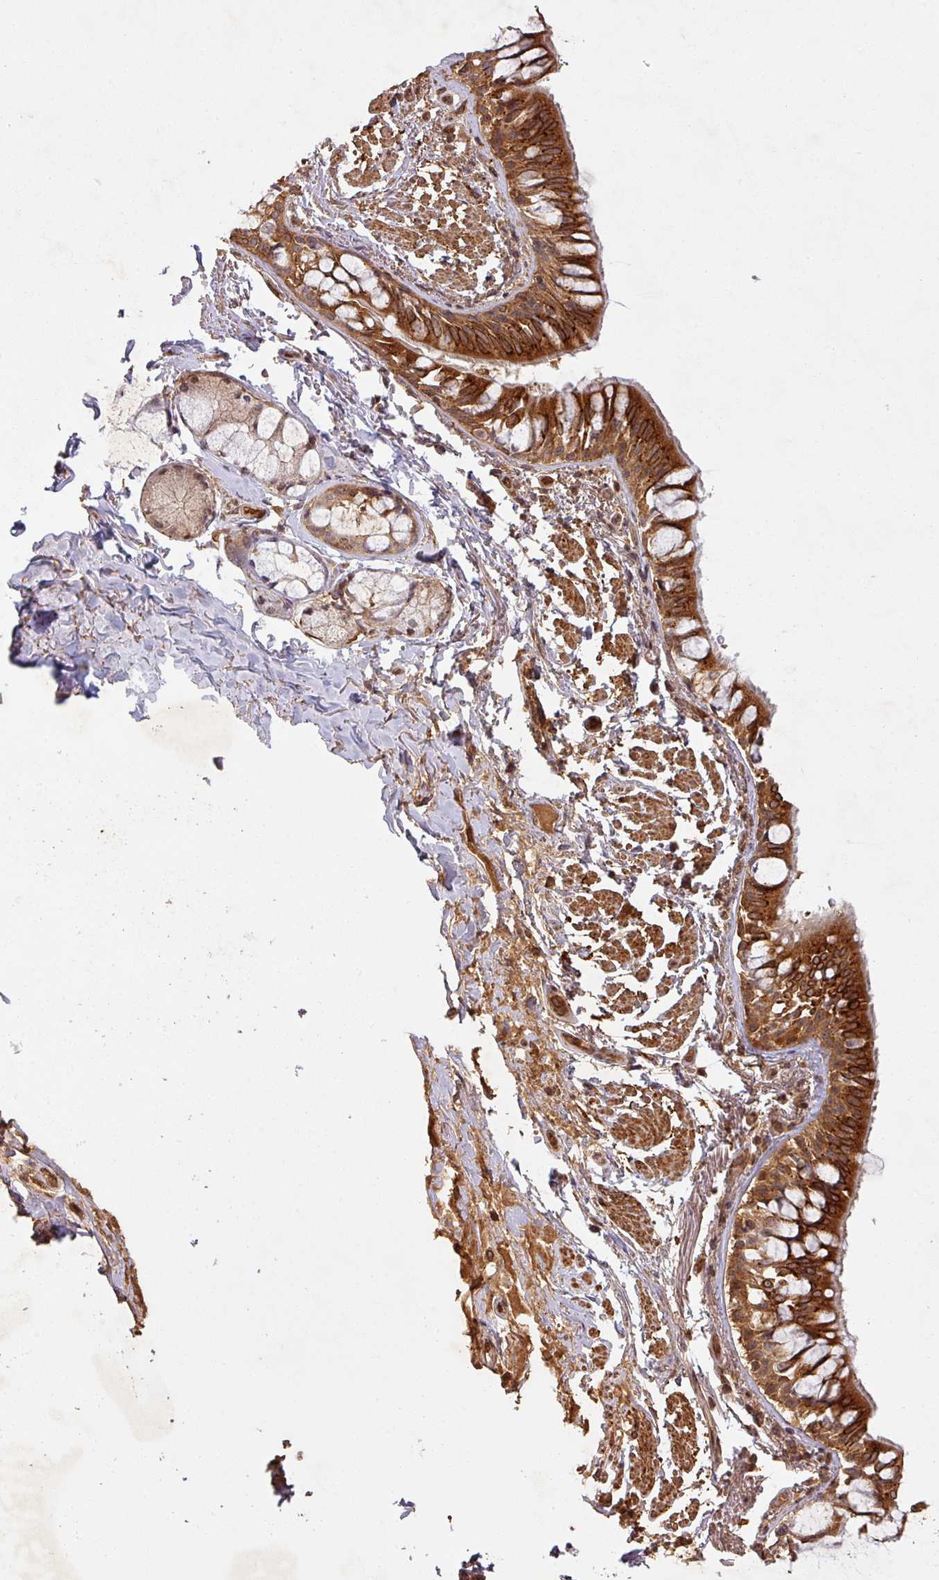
{"staining": {"intensity": "strong", "quantity": ">75%", "location": "cytoplasmic/membranous"}, "tissue": "bronchus", "cell_type": "Respiratory epithelial cells", "image_type": "normal", "snomed": [{"axis": "morphology", "description": "Normal tissue, NOS"}, {"axis": "topography", "description": "Bronchus"}], "caption": "An image of bronchus stained for a protein reveals strong cytoplasmic/membranous brown staining in respiratory epithelial cells. Using DAB (brown) and hematoxylin (blue) stains, captured at high magnification using brightfield microscopy.", "gene": "ZNF322", "patient": {"sex": "male", "age": 70}}